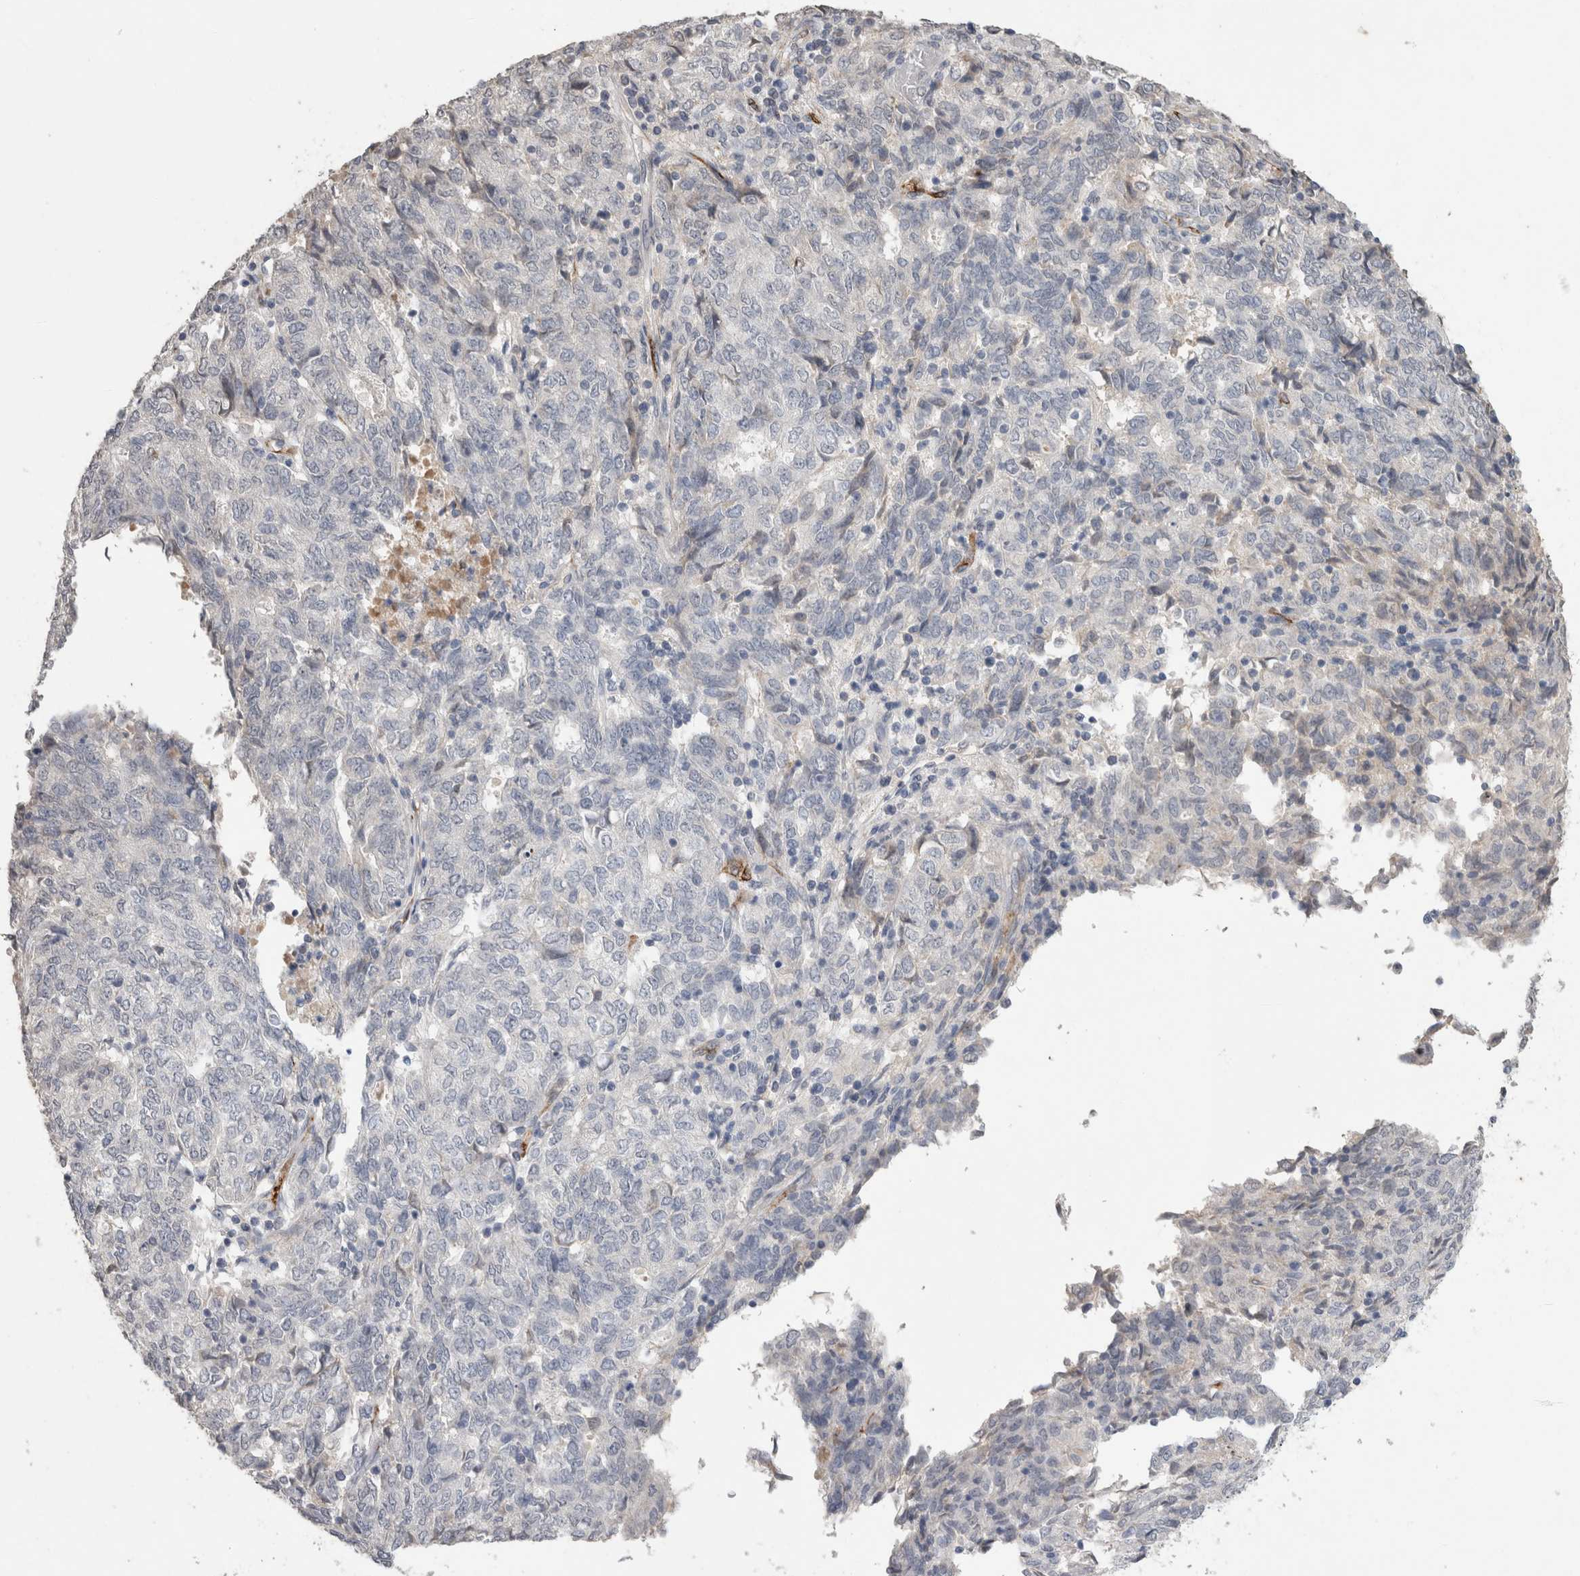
{"staining": {"intensity": "negative", "quantity": "none", "location": "none"}, "tissue": "endometrial cancer", "cell_type": "Tumor cells", "image_type": "cancer", "snomed": [{"axis": "morphology", "description": "Adenocarcinoma, NOS"}, {"axis": "topography", "description": "Endometrium"}], "caption": "Immunohistochemical staining of adenocarcinoma (endometrial) shows no significant positivity in tumor cells.", "gene": "CDH13", "patient": {"sex": "female", "age": 80}}